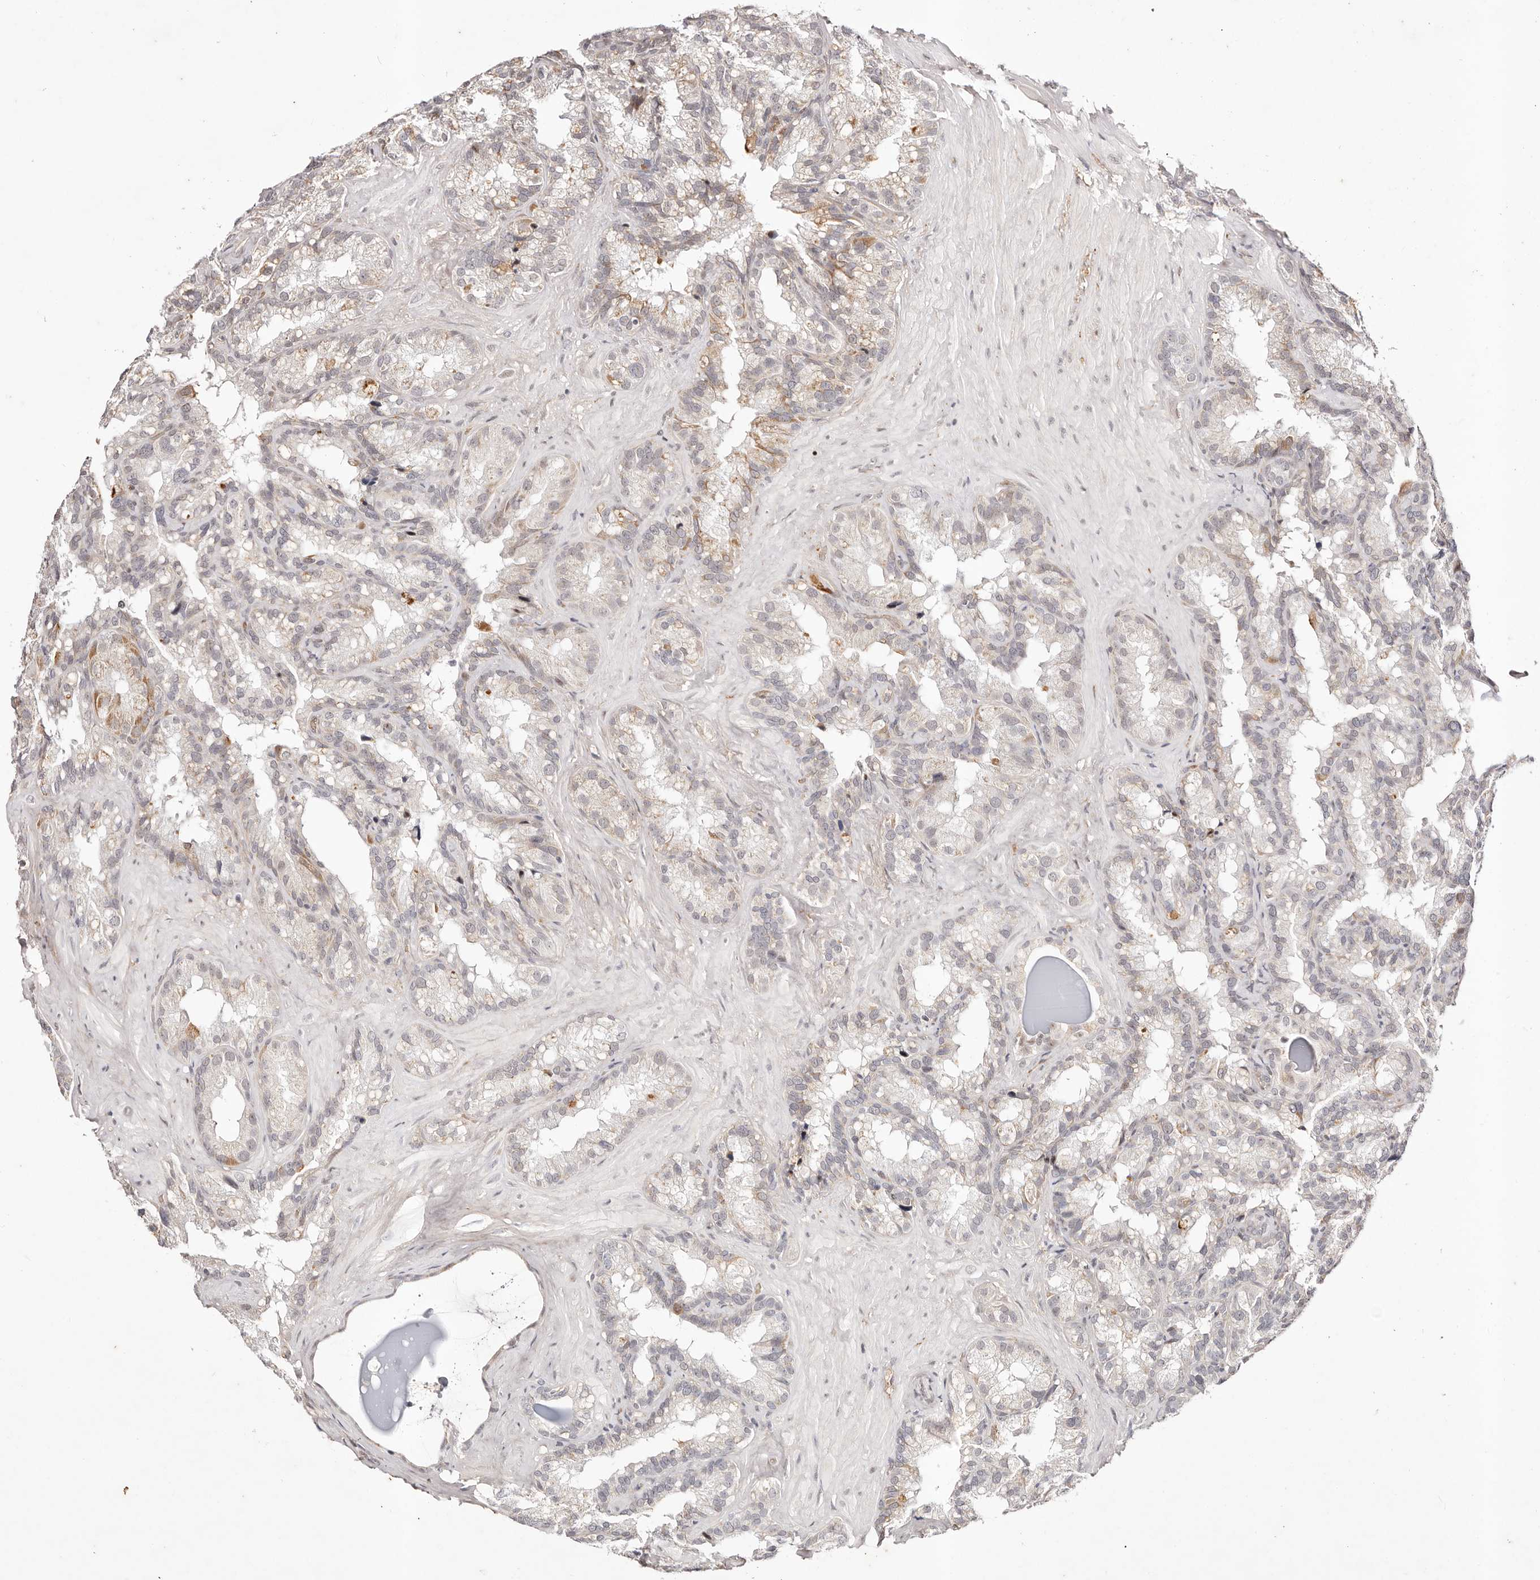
{"staining": {"intensity": "weak", "quantity": "<25%", "location": "cytoplasmic/membranous"}, "tissue": "seminal vesicle", "cell_type": "Glandular cells", "image_type": "normal", "snomed": [{"axis": "morphology", "description": "Normal tissue, NOS"}, {"axis": "topography", "description": "Prostate"}, {"axis": "topography", "description": "Seminal veicle"}], "caption": "This photomicrograph is of normal seminal vesicle stained with immunohistochemistry to label a protein in brown with the nuclei are counter-stained blue. There is no positivity in glandular cells. Nuclei are stained in blue.", "gene": "WRN", "patient": {"sex": "male", "age": 68}}